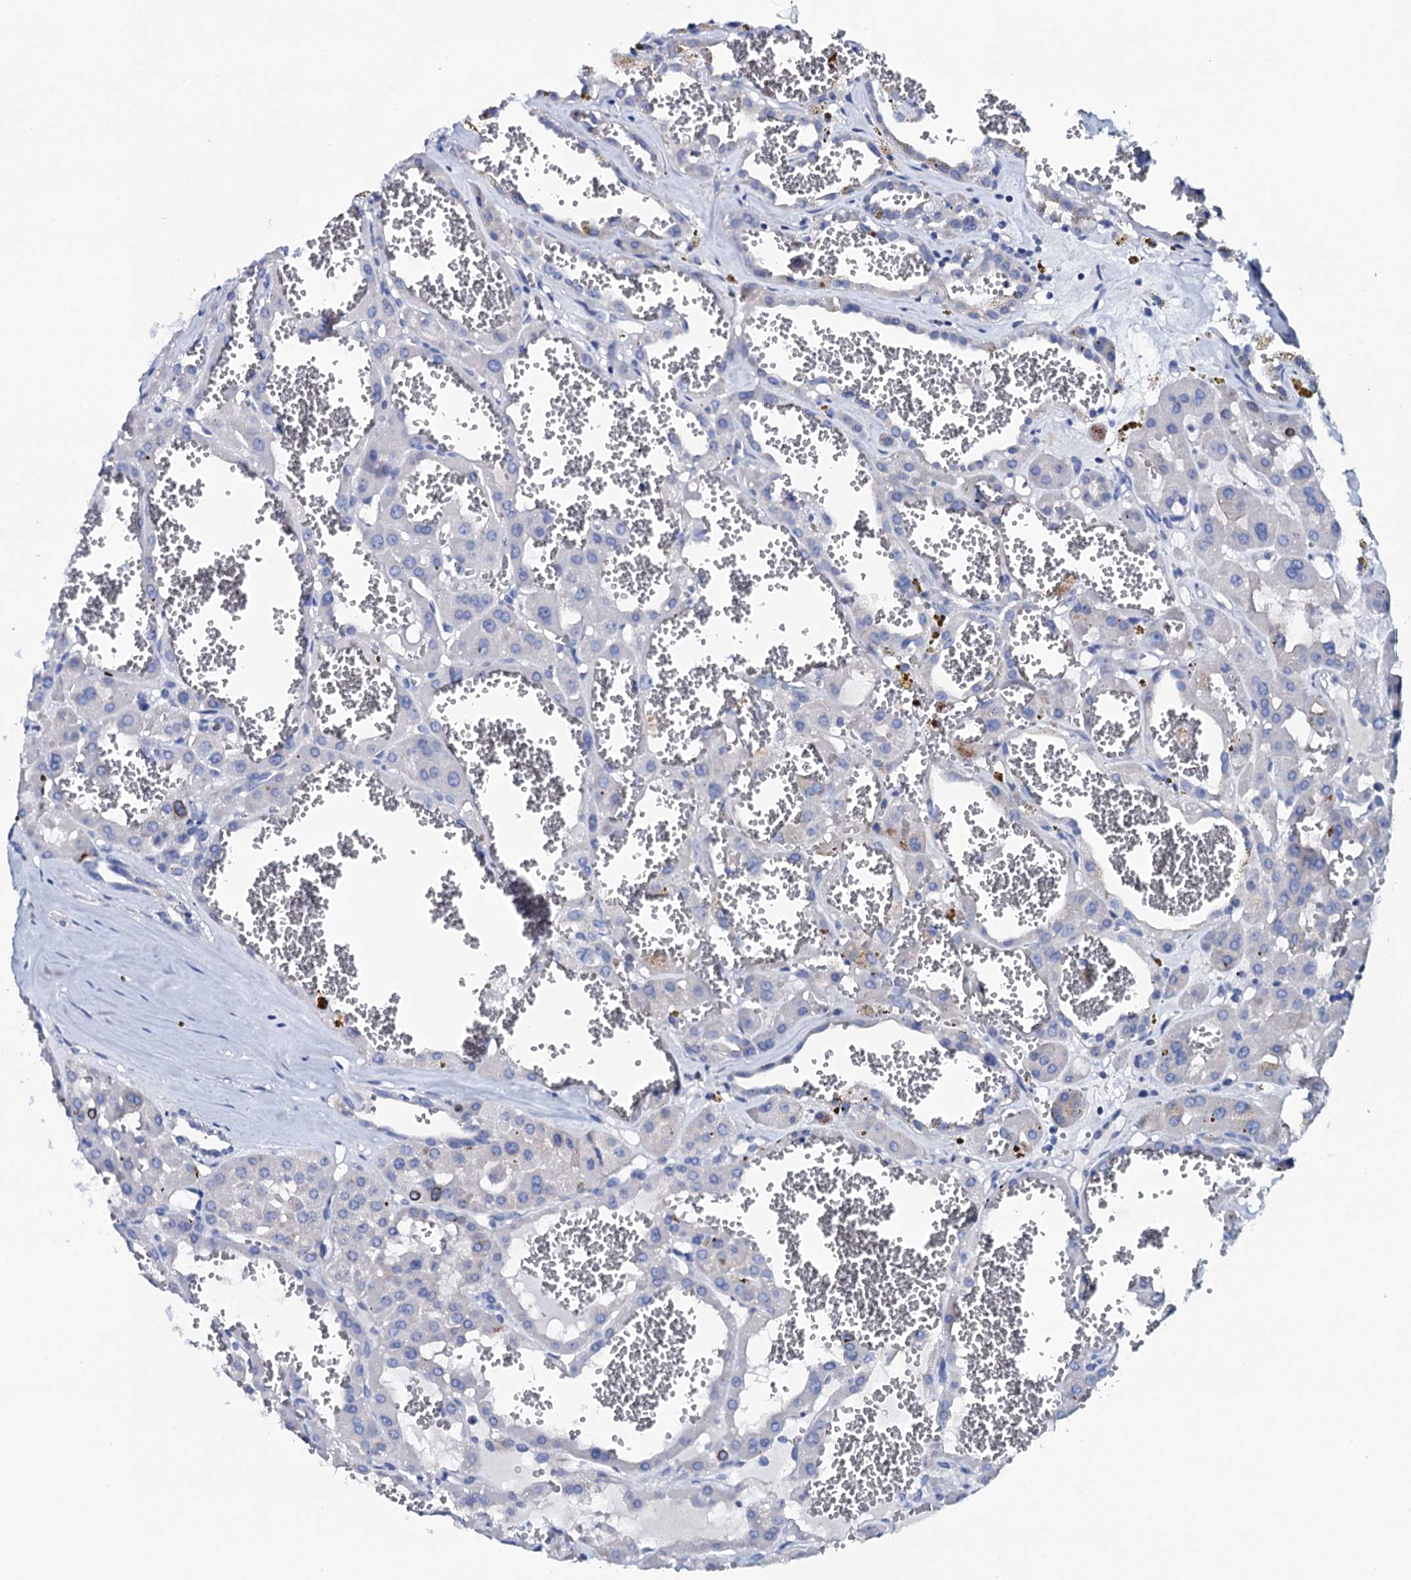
{"staining": {"intensity": "negative", "quantity": "none", "location": "none"}, "tissue": "renal cancer", "cell_type": "Tumor cells", "image_type": "cancer", "snomed": [{"axis": "morphology", "description": "Carcinoma, NOS"}, {"axis": "topography", "description": "Kidney"}], "caption": "The immunohistochemistry photomicrograph has no significant staining in tumor cells of renal cancer (carcinoma) tissue.", "gene": "GYS2", "patient": {"sex": "female", "age": 75}}